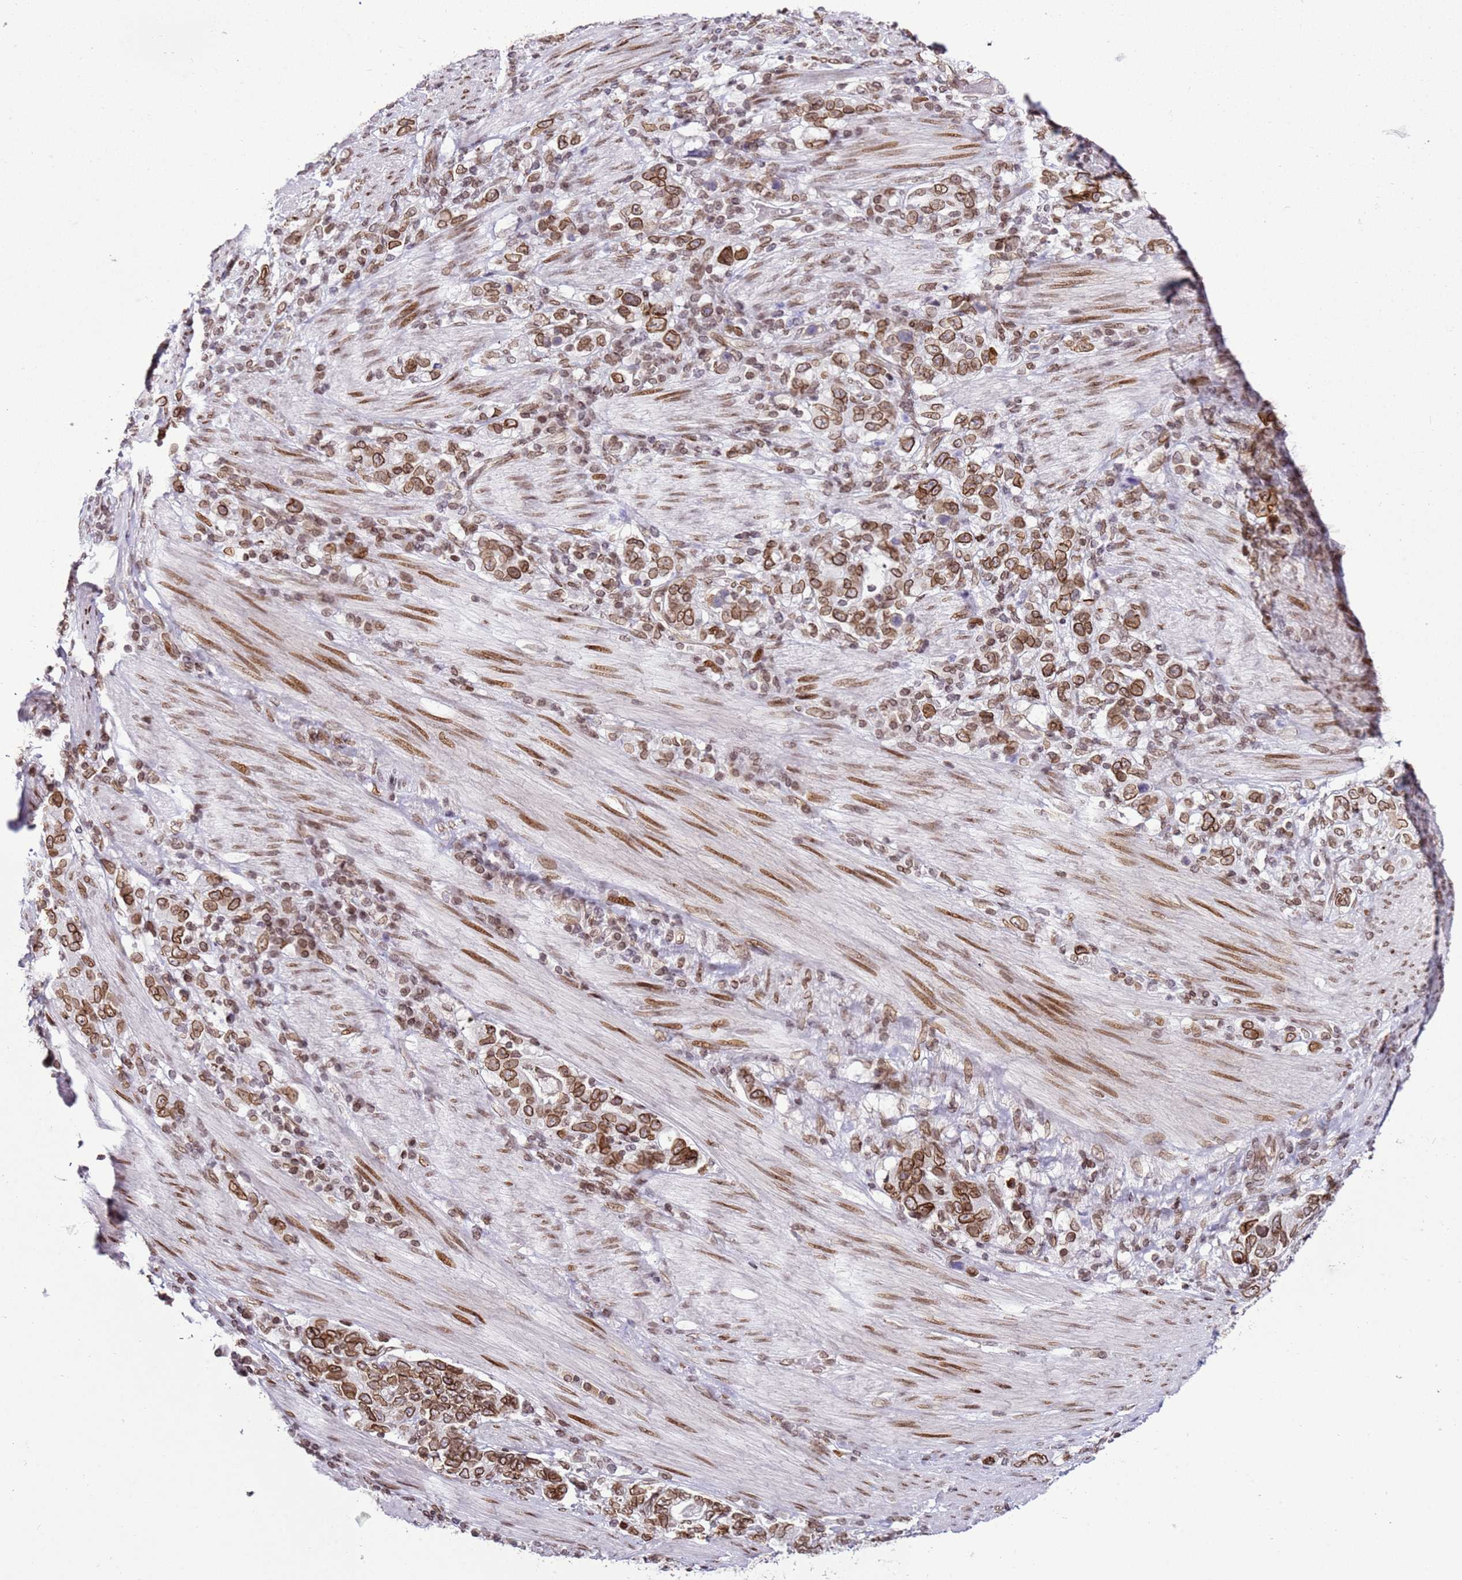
{"staining": {"intensity": "moderate", "quantity": ">75%", "location": "cytoplasmic/membranous,nuclear"}, "tissue": "stomach cancer", "cell_type": "Tumor cells", "image_type": "cancer", "snomed": [{"axis": "morphology", "description": "Adenocarcinoma, NOS"}, {"axis": "topography", "description": "Stomach, upper"}, {"axis": "topography", "description": "Stomach"}], "caption": "Stomach cancer stained for a protein demonstrates moderate cytoplasmic/membranous and nuclear positivity in tumor cells.", "gene": "POU6F1", "patient": {"sex": "male", "age": 62}}